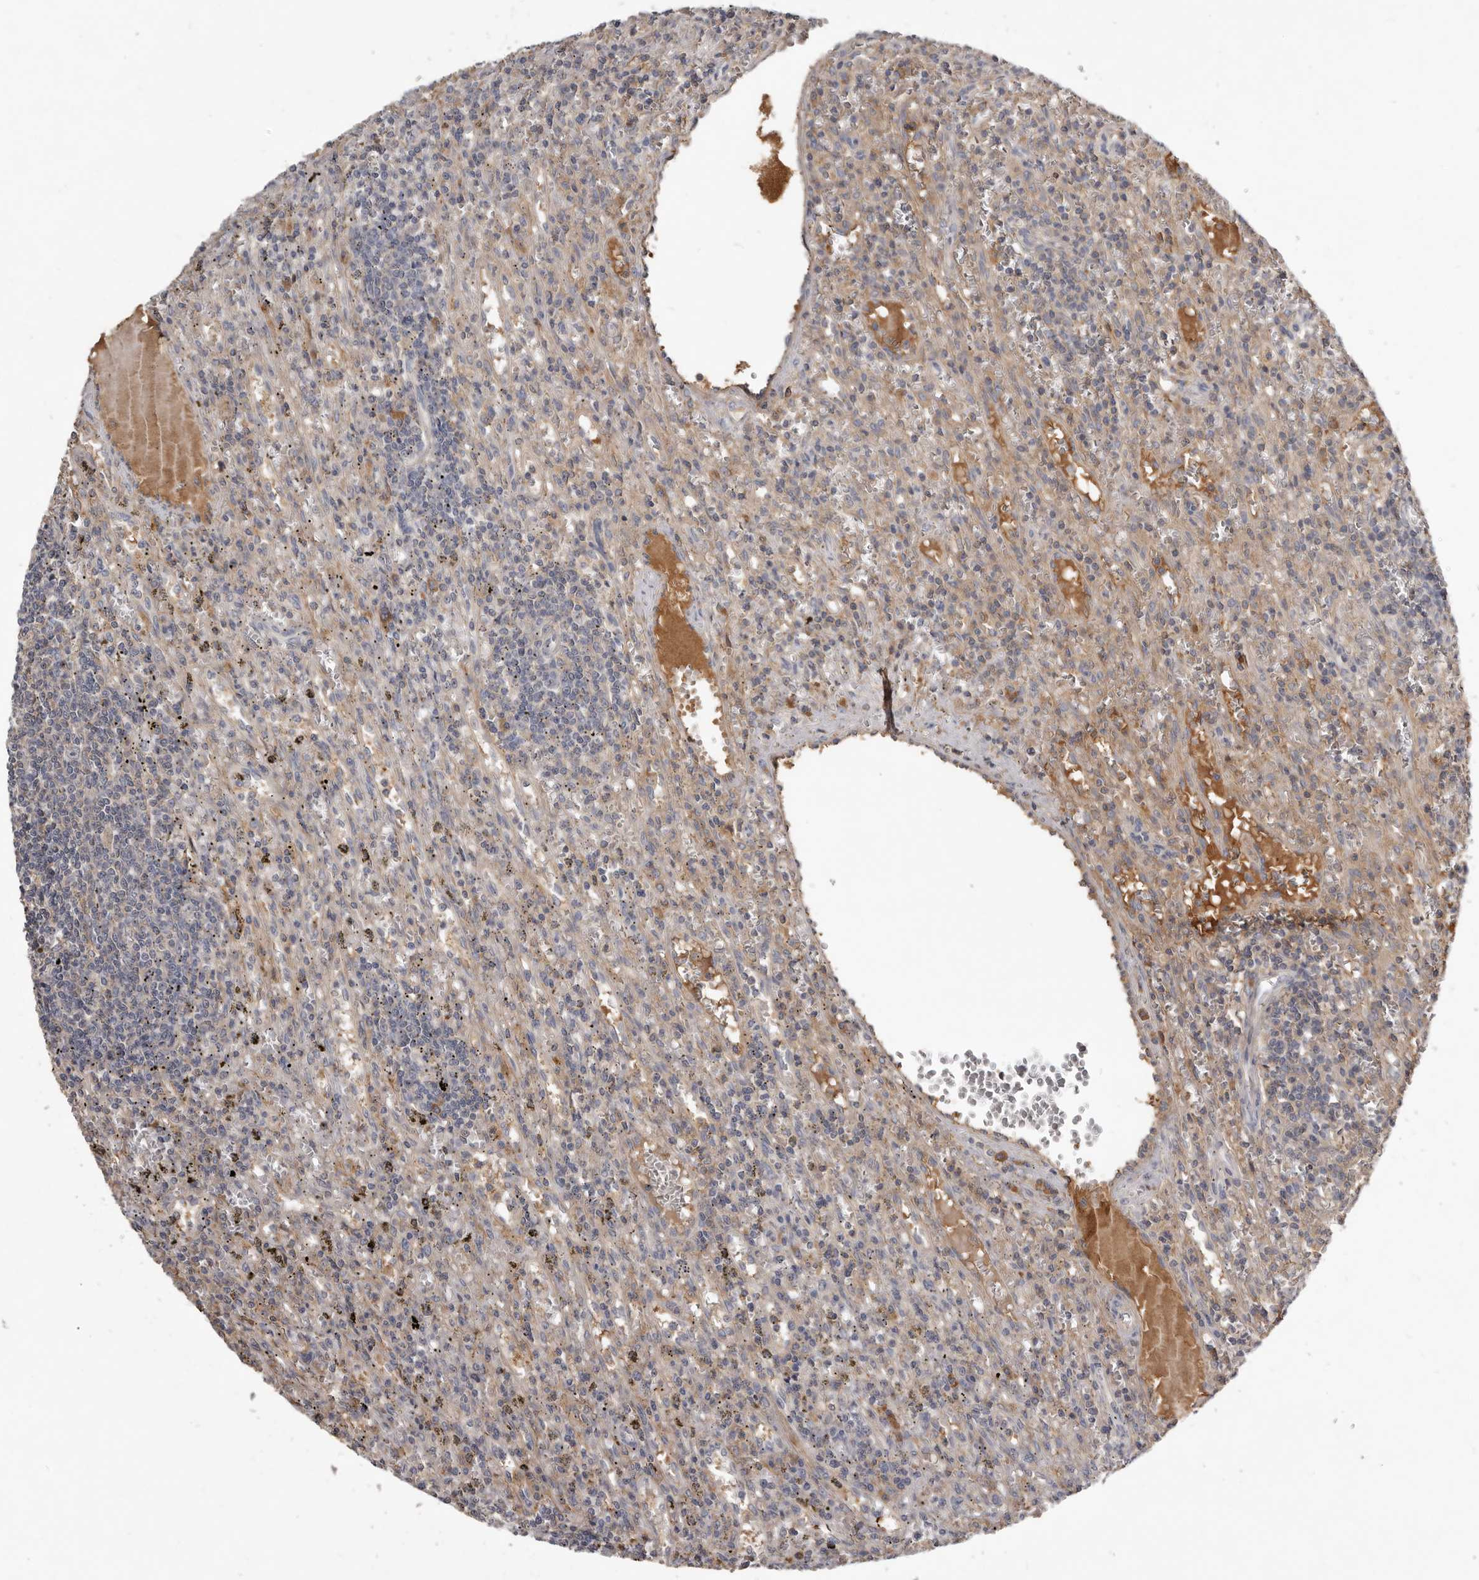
{"staining": {"intensity": "negative", "quantity": "none", "location": "none"}, "tissue": "lymphoma", "cell_type": "Tumor cells", "image_type": "cancer", "snomed": [{"axis": "morphology", "description": "Malignant lymphoma, non-Hodgkin's type, Low grade"}, {"axis": "topography", "description": "Spleen"}], "caption": "Human low-grade malignant lymphoma, non-Hodgkin's type stained for a protein using immunohistochemistry demonstrates no staining in tumor cells.", "gene": "TTC39A", "patient": {"sex": "male", "age": 76}}